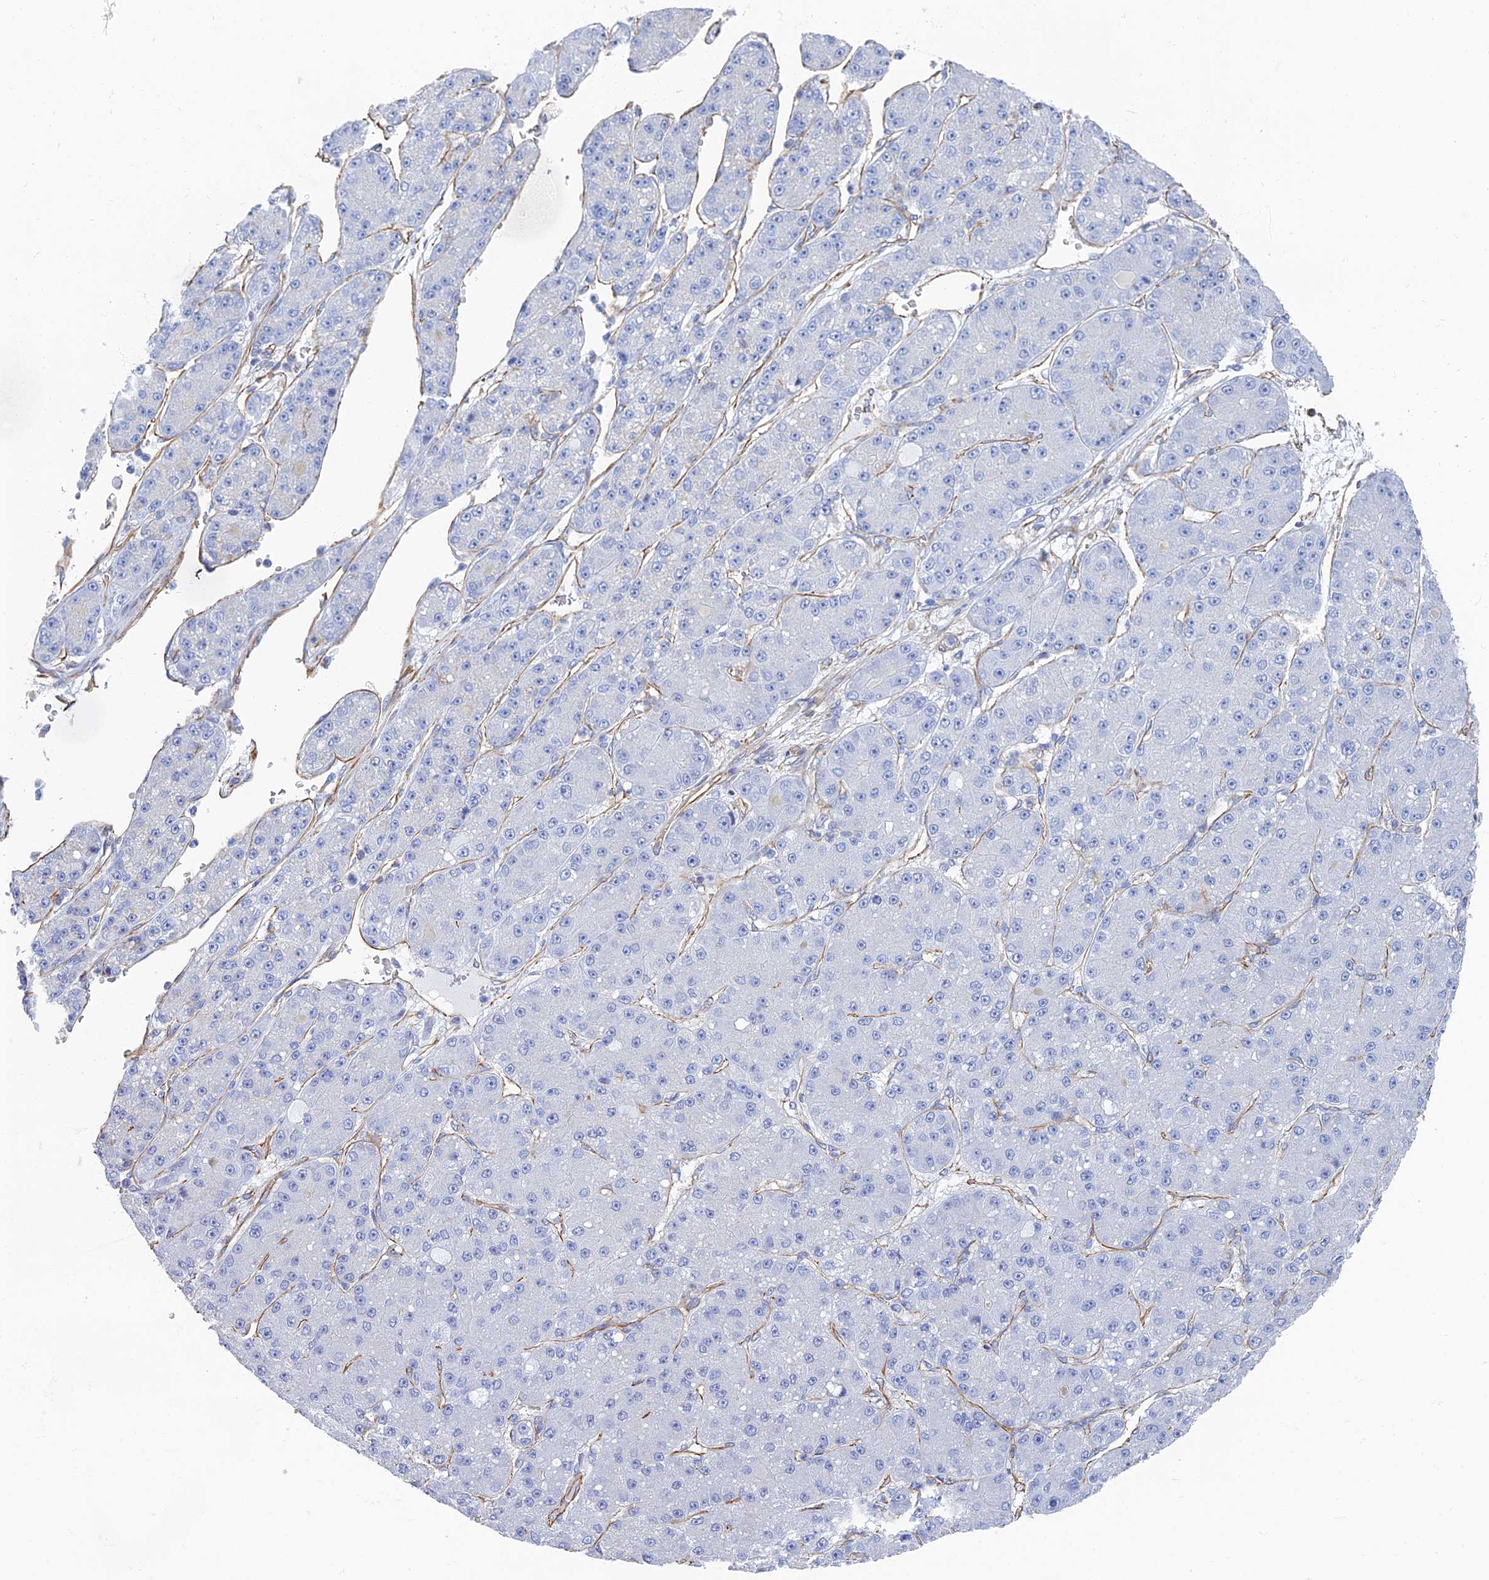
{"staining": {"intensity": "negative", "quantity": "none", "location": "none"}, "tissue": "liver cancer", "cell_type": "Tumor cells", "image_type": "cancer", "snomed": [{"axis": "morphology", "description": "Carcinoma, Hepatocellular, NOS"}, {"axis": "topography", "description": "Liver"}], "caption": "Histopathology image shows no protein positivity in tumor cells of liver cancer tissue.", "gene": "RMC1", "patient": {"sex": "male", "age": 67}}